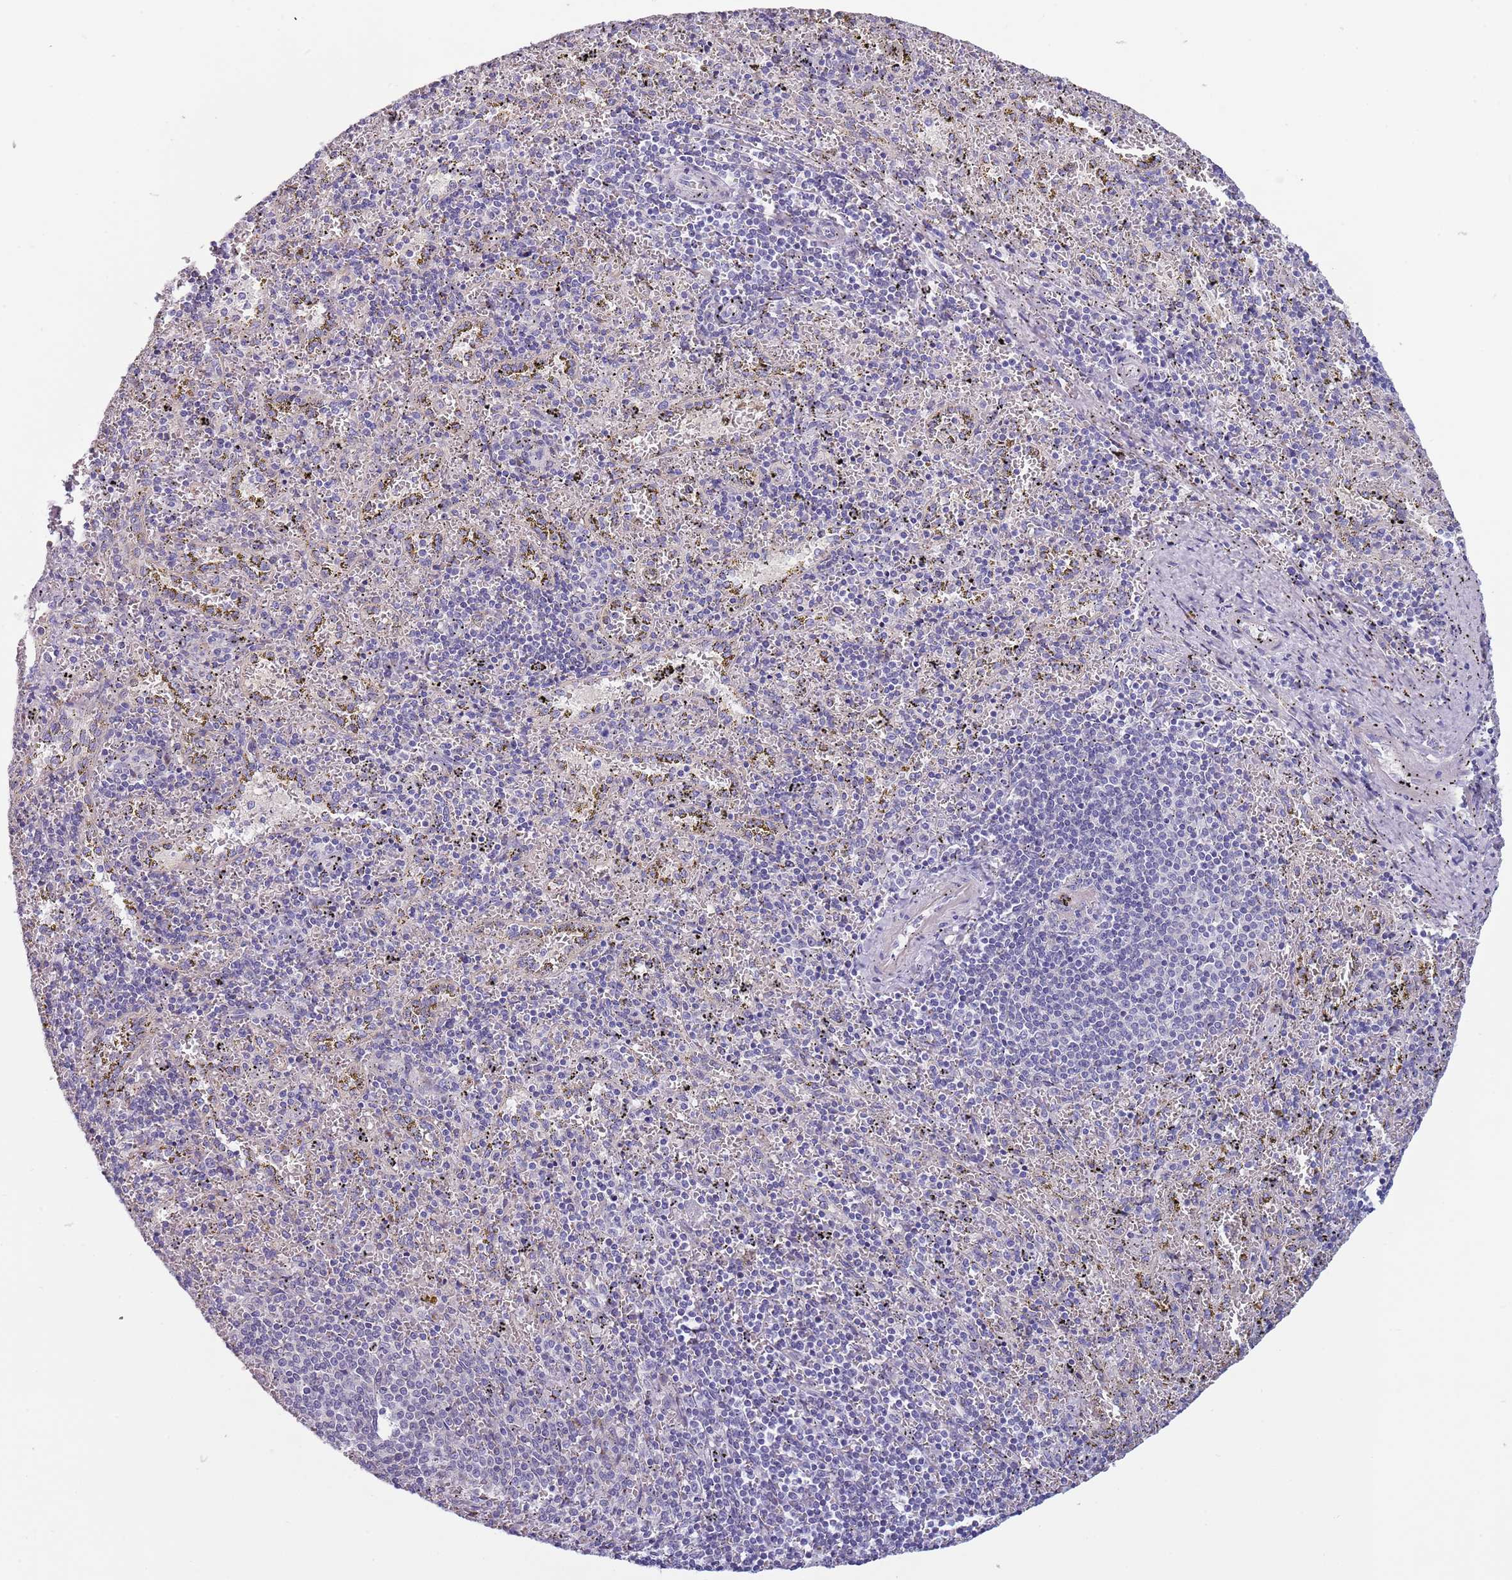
{"staining": {"intensity": "negative", "quantity": "none", "location": "none"}, "tissue": "spleen", "cell_type": "Cells in red pulp", "image_type": "normal", "snomed": [{"axis": "morphology", "description": "Normal tissue, NOS"}, {"axis": "topography", "description": "Spleen"}], "caption": "The histopathology image demonstrates no significant staining in cells in red pulp of spleen.", "gene": "MAN1C1", "patient": {"sex": "male", "age": 11}}